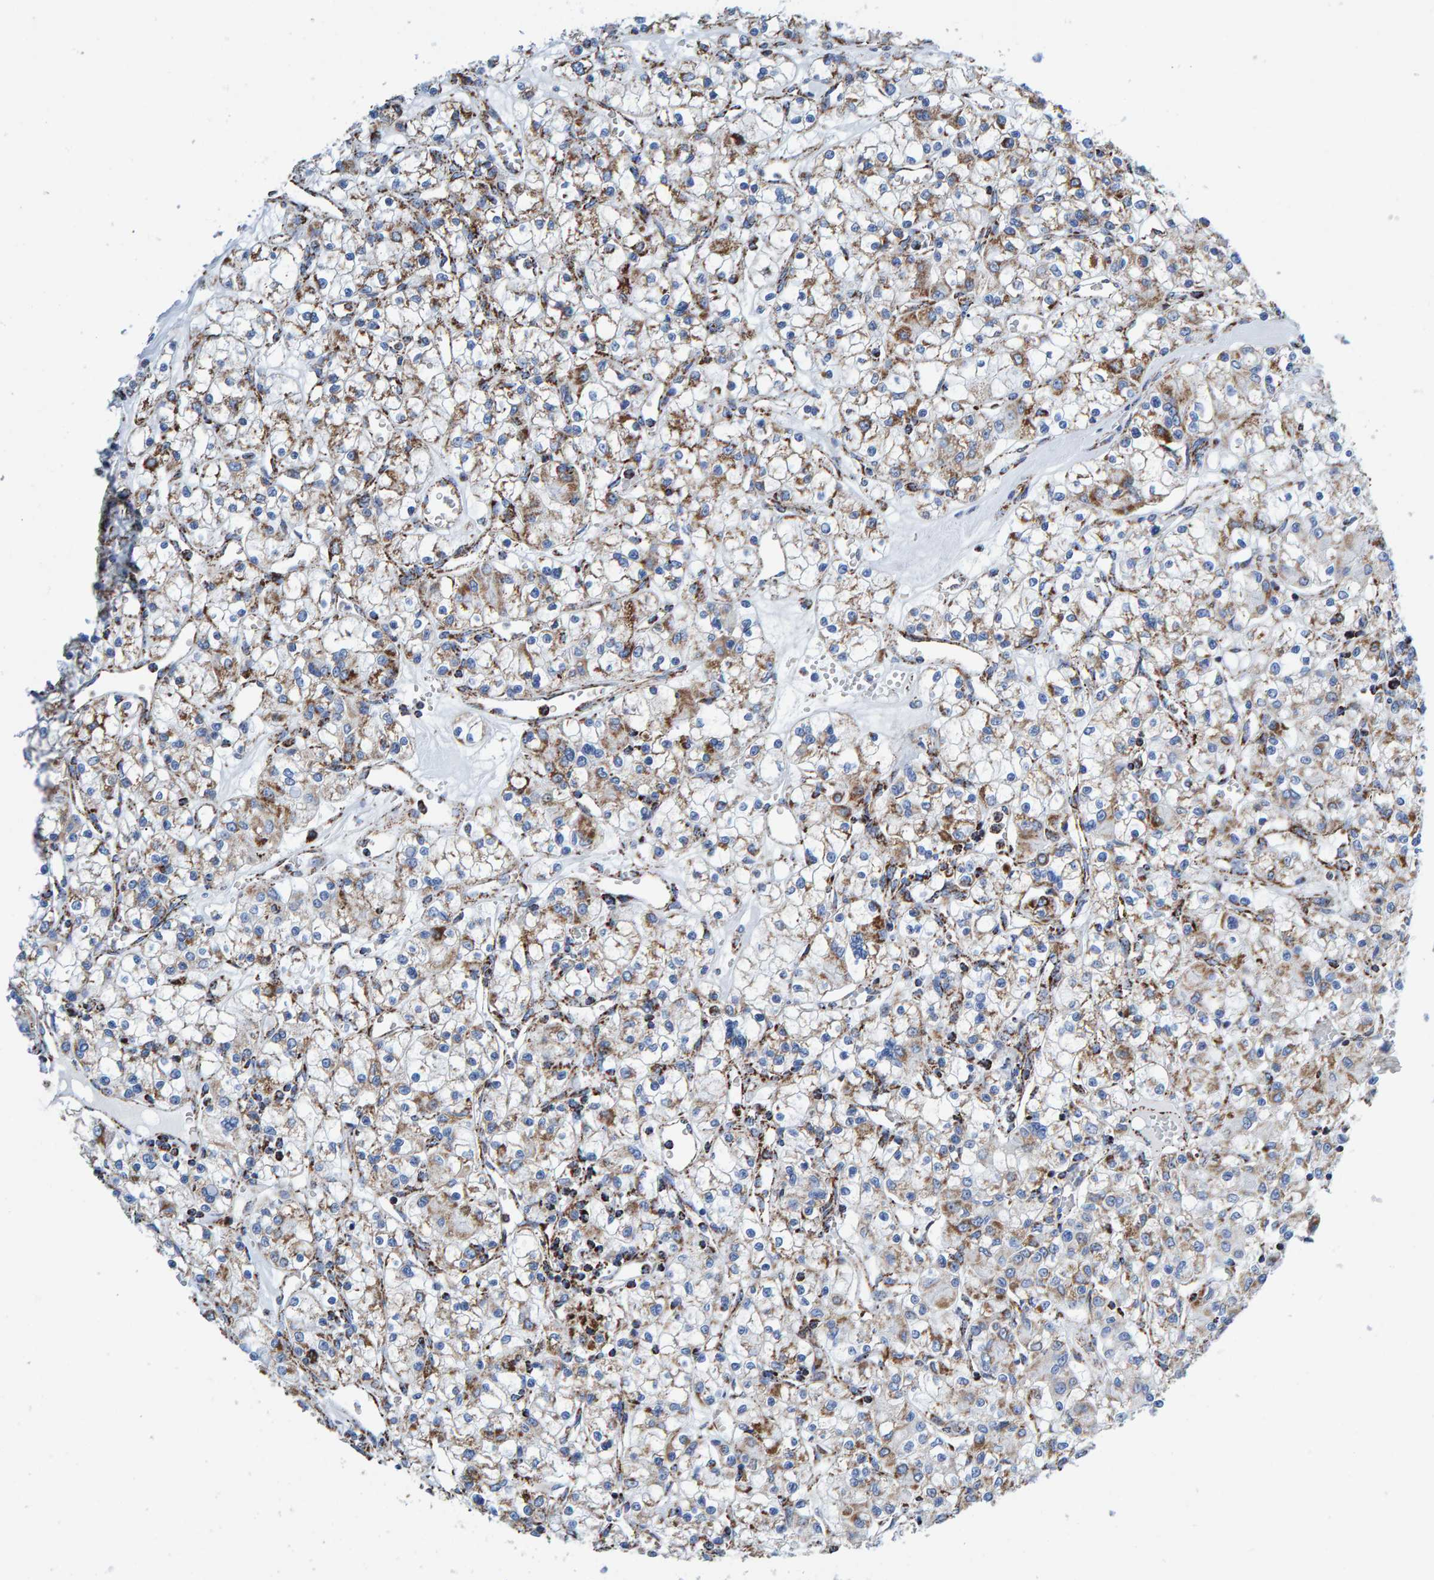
{"staining": {"intensity": "moderate", "quantity": "25%-75%", "location": "cytoplasmic/membranous"}, "tissue": "renal cancer", "cell_type": "Tumor cells", "image_type": "cancer", "snomed": [{"axis": "morphology", "description": "Adenocarcinoma, NOS"}, {"axis": "topography", "description": "Kidney"}], "caption": "Protein expression analysis of renal adenocarcinoma demonstrates moderate cytoplasmic/membranous staining in about 25%-75% of tumor cells.", "gene": "ENSG00000262660", "patient": {"sex": "female", "age": 59}}